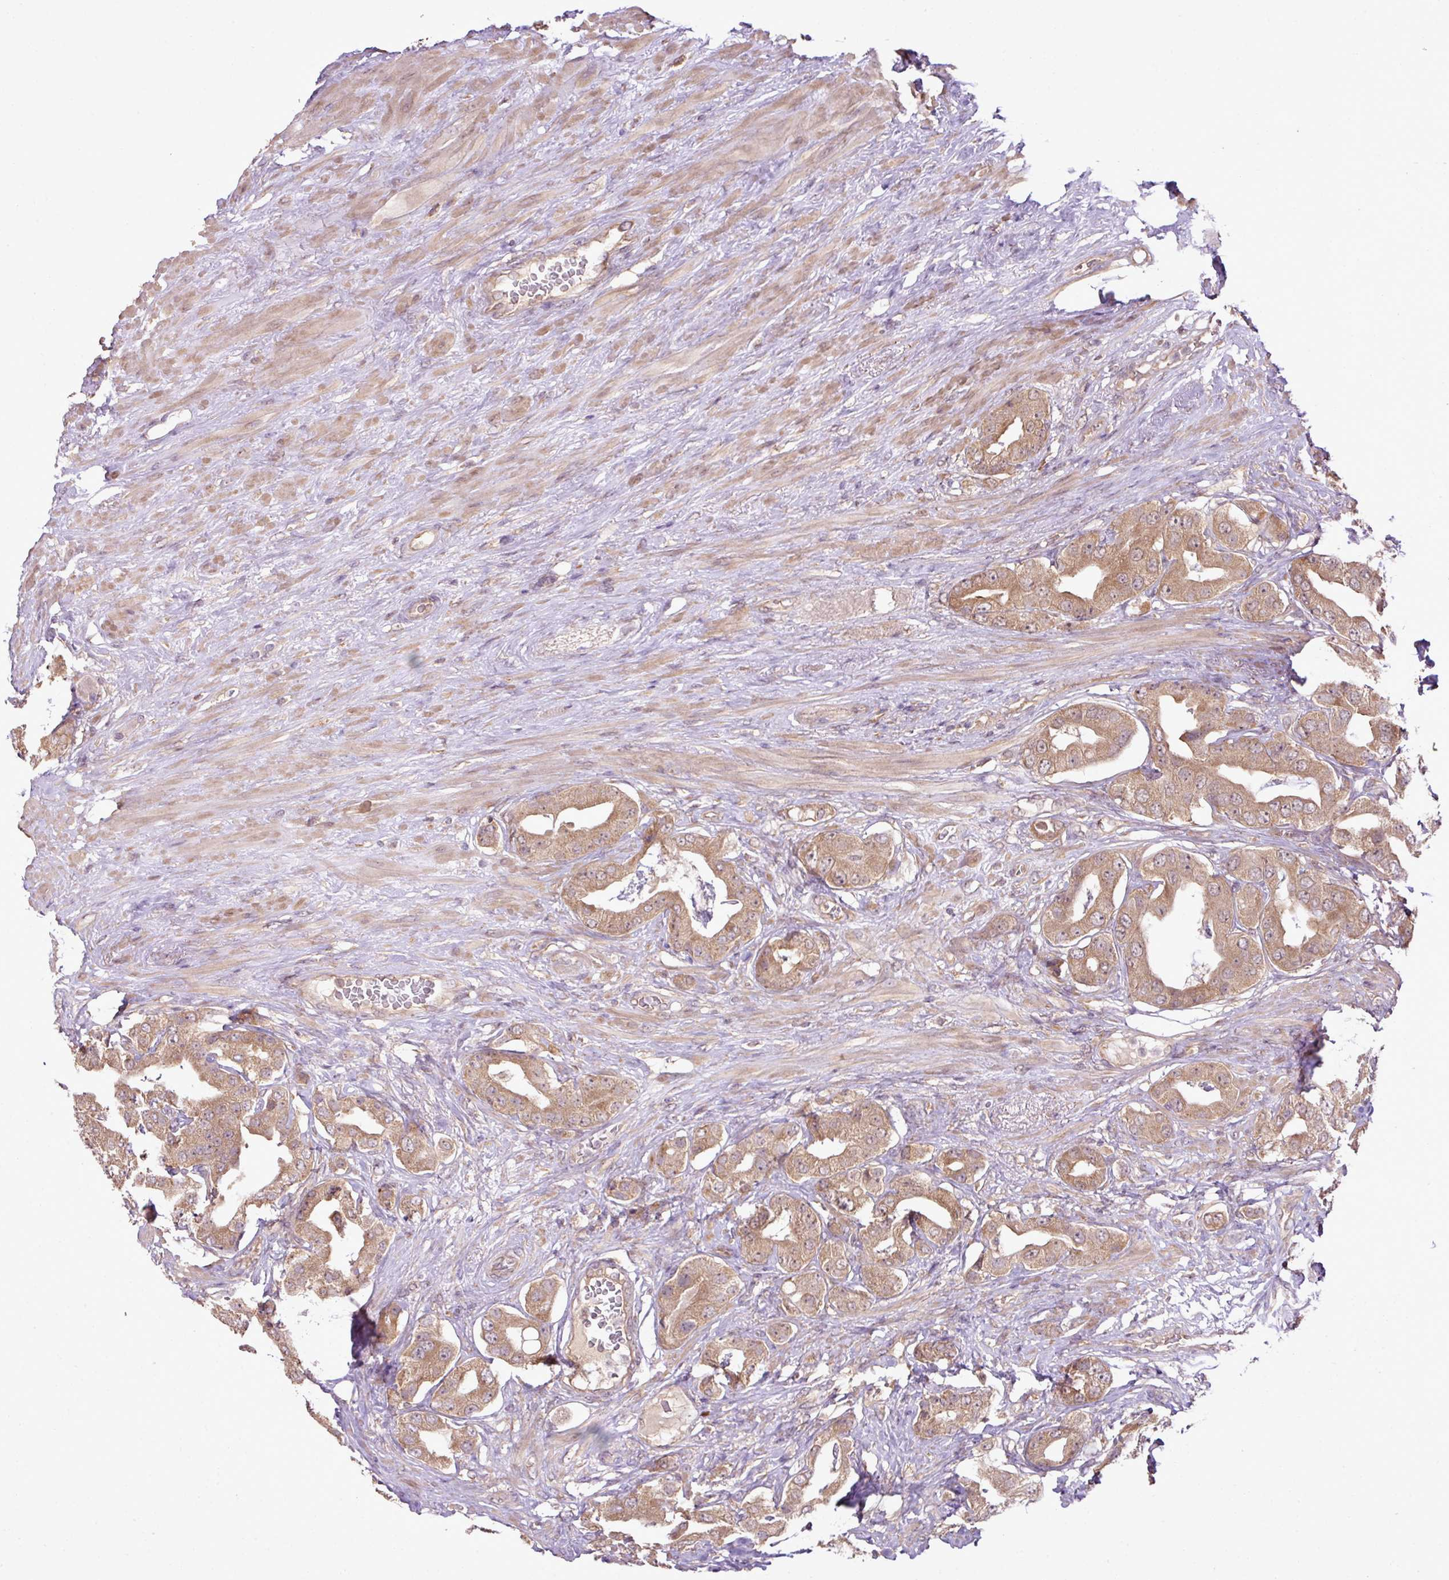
{"staining": {"intensity": "moderate", "quantity": ">75%", "location": "cytoplasmic/membranous,nuclear"}, "tissue": "prostate cancer", "cell_type": "Tumor cells", "image_type": "cancer", "snomed": [{"axis": "morphology", "description": "Adenocarcinoma, High grade"}, {"axis": "topography", "description": "Prostate"}], "caption": "Immunohistochemistry of prostate cancer (high-grade adenocarcinoma) reveals medium levels of moderate cytoplasmic/membranous and nuclear positivity in about >75% of tumor cells. (DAB (3,3'-diaminobenzidine) IHC, brown staining for protein, blue staining for nuclei).", "gene": "DNAAF4", "patient": {"sex": "male", "age": 63}}